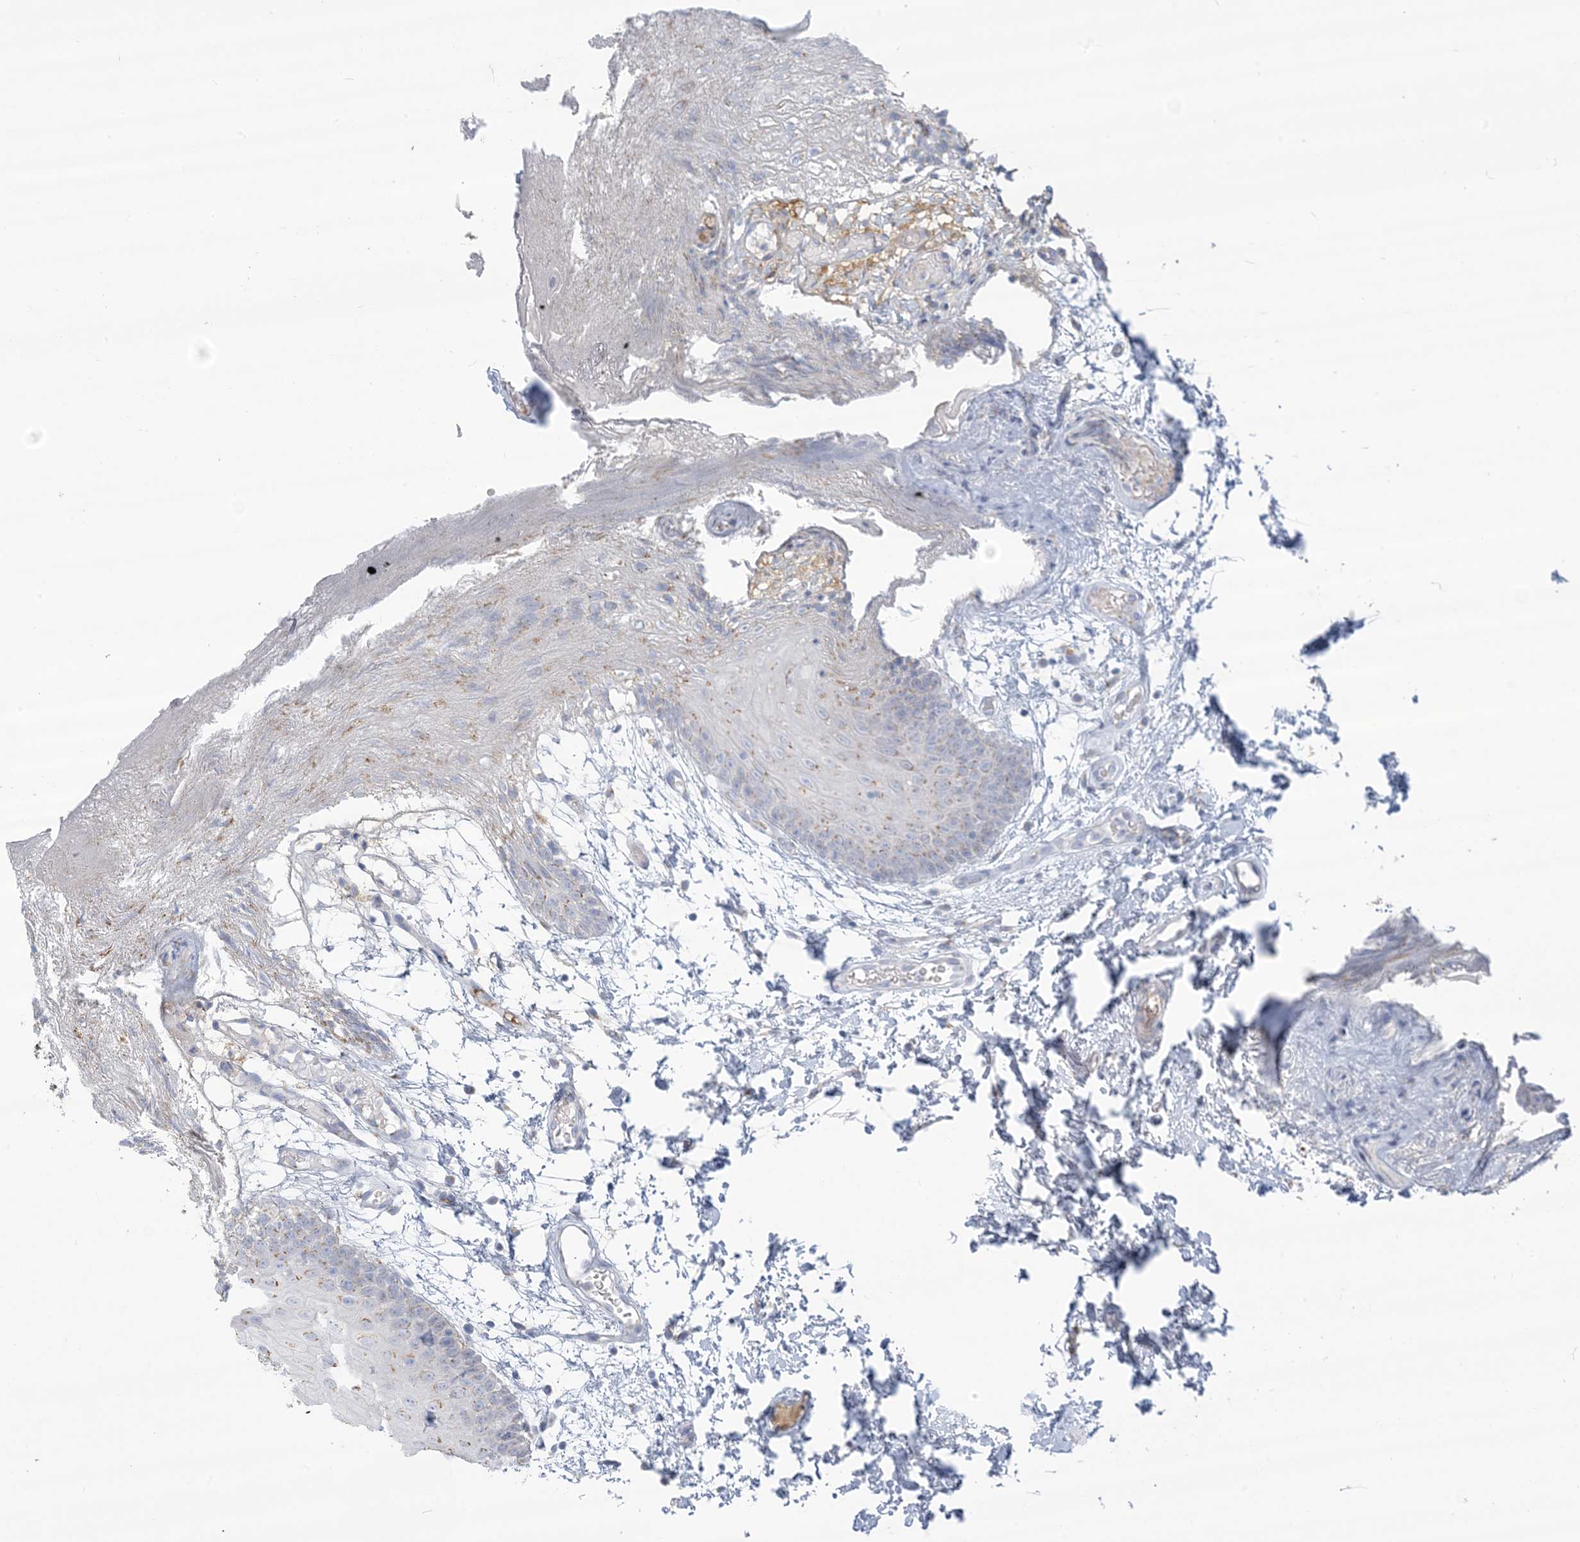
{"staining": {"intensity": "moderate", "quantity": "<25%", "location": "cytoplasmic/membranous"}, "tissue": "oral mucosa", "cell_type": "Squamous epithelial cells", "image_type": "normal", "snomed": [{"axis": "morphology", "description": "Normal tissue, NOS"}, {"axis": "topography", "description": "Skeletal muscle"}, {"axis": "topography", "description": "Oral tissue"}, {"axis": "topography", "description": "Salivary gland"}, {"axis": "topography", "description": "Peripheral nerve tissue"}], "caption": "High-magnification brightfield microscopy of benign oral mucosa stained with DAB (brown) and counterstained with hematoxylin (blue). squamous epithelial cells exhibit moderate cytoplasmic/membranous positivity is seen in about<25% of cells. Ihc stains the protein of interest in brown and the nuclei are stained blue.", "gene": "SCML1", "patient": {"sex": "male", "age": 54}}